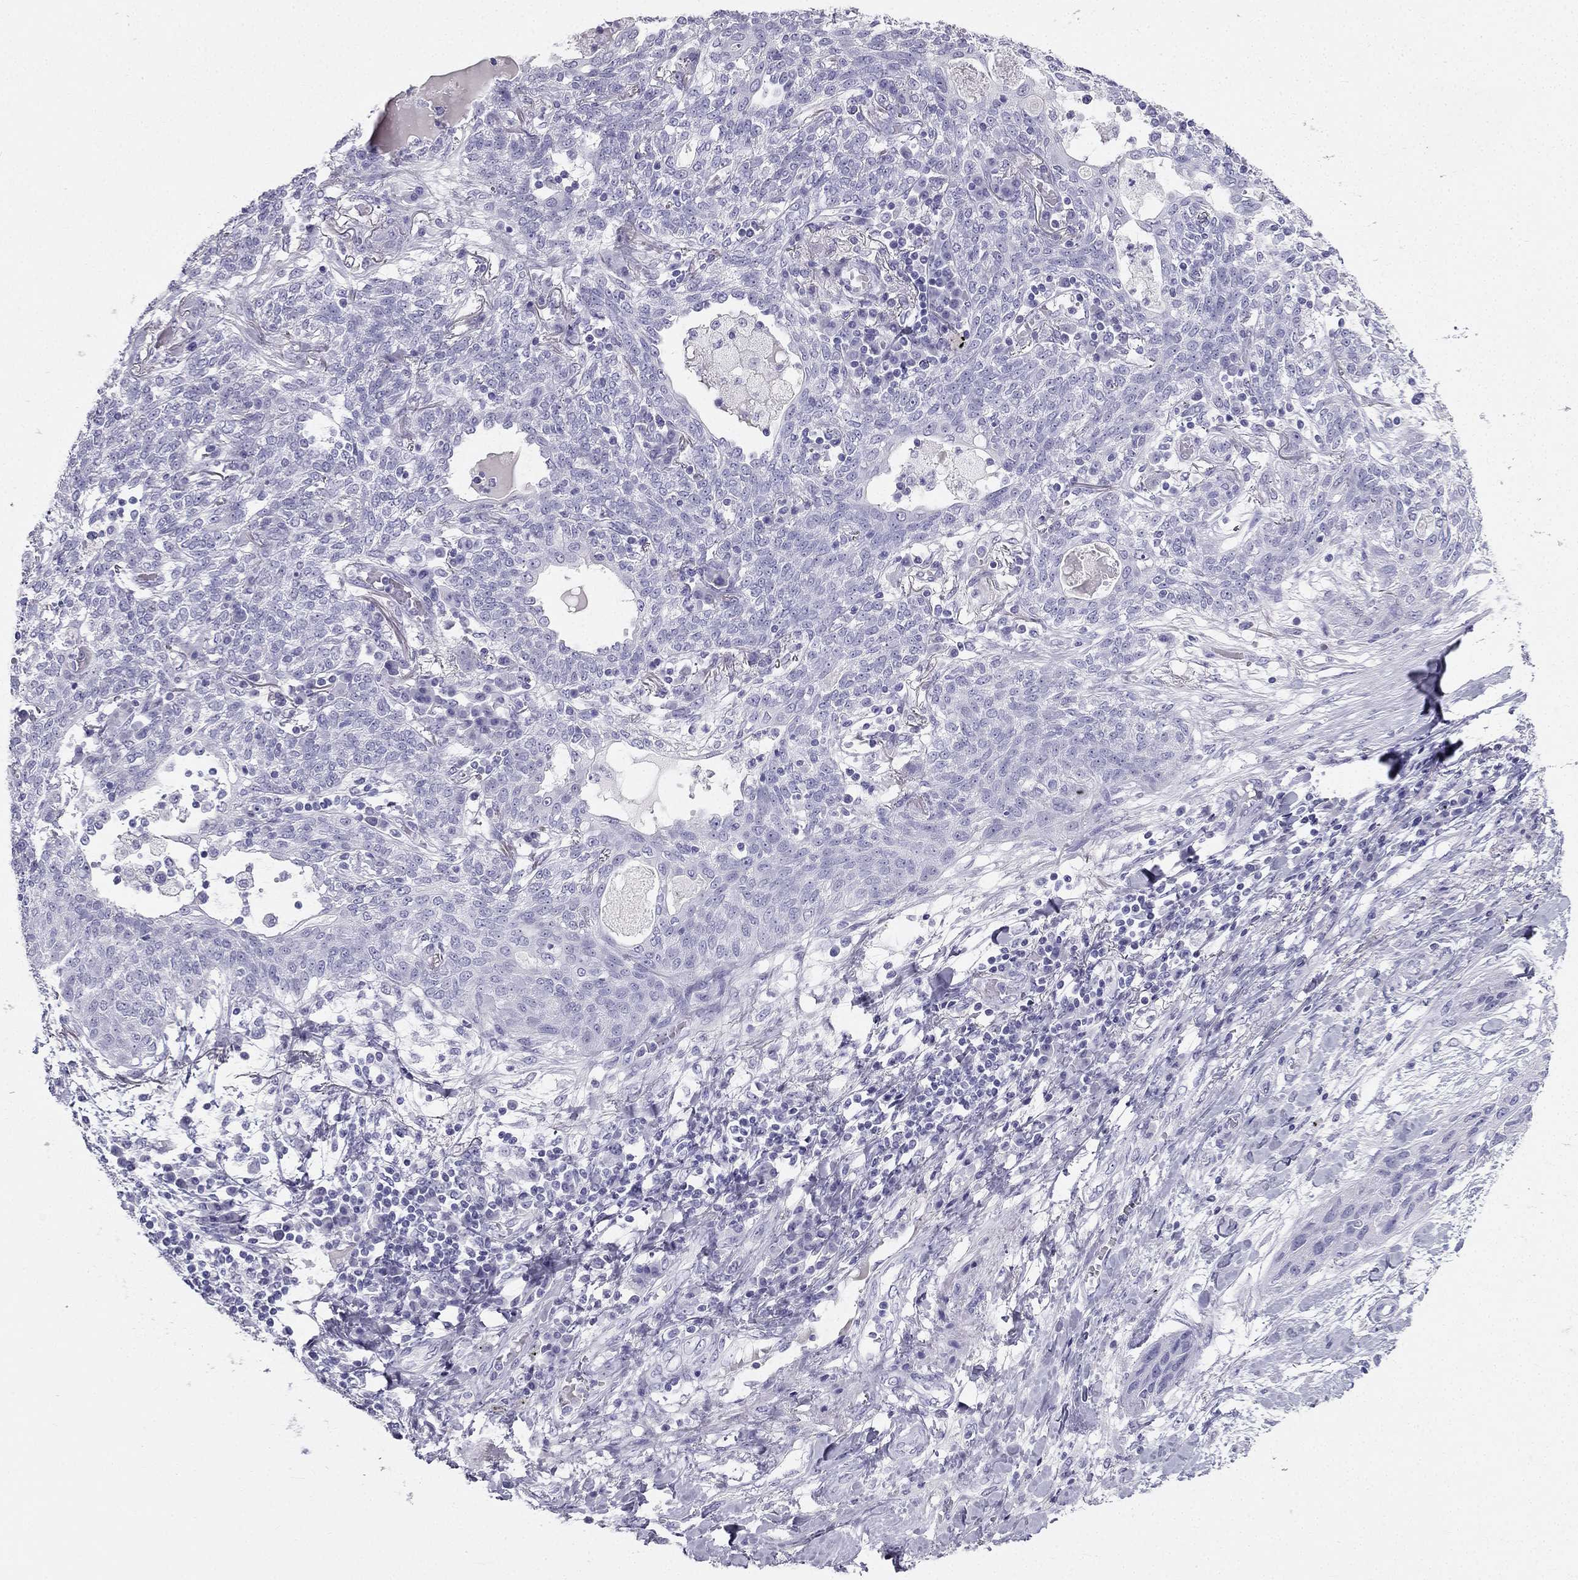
{"staining": {"intensity": "negative", "quantity": "none", "location": "none"}, "tissue": "lung cancer", "cell_type": "Tumor cells", "image_type": "cancer", "snomed": [{"axis": "morphology", "description": "Squamous cell carcinoma, NOS"}, {"axis": "topography", "description": "Lung"}], "caption": "Immunohistochemistry (IHC) photomicrograph of neoplastic tissue: human lung cancer (squamous cell carcinoma) stained with DAB exhibits no significant protein positivity in tumor cells.", "gene": "TFF3", "patient": {"sex": "female", "age": 70}}